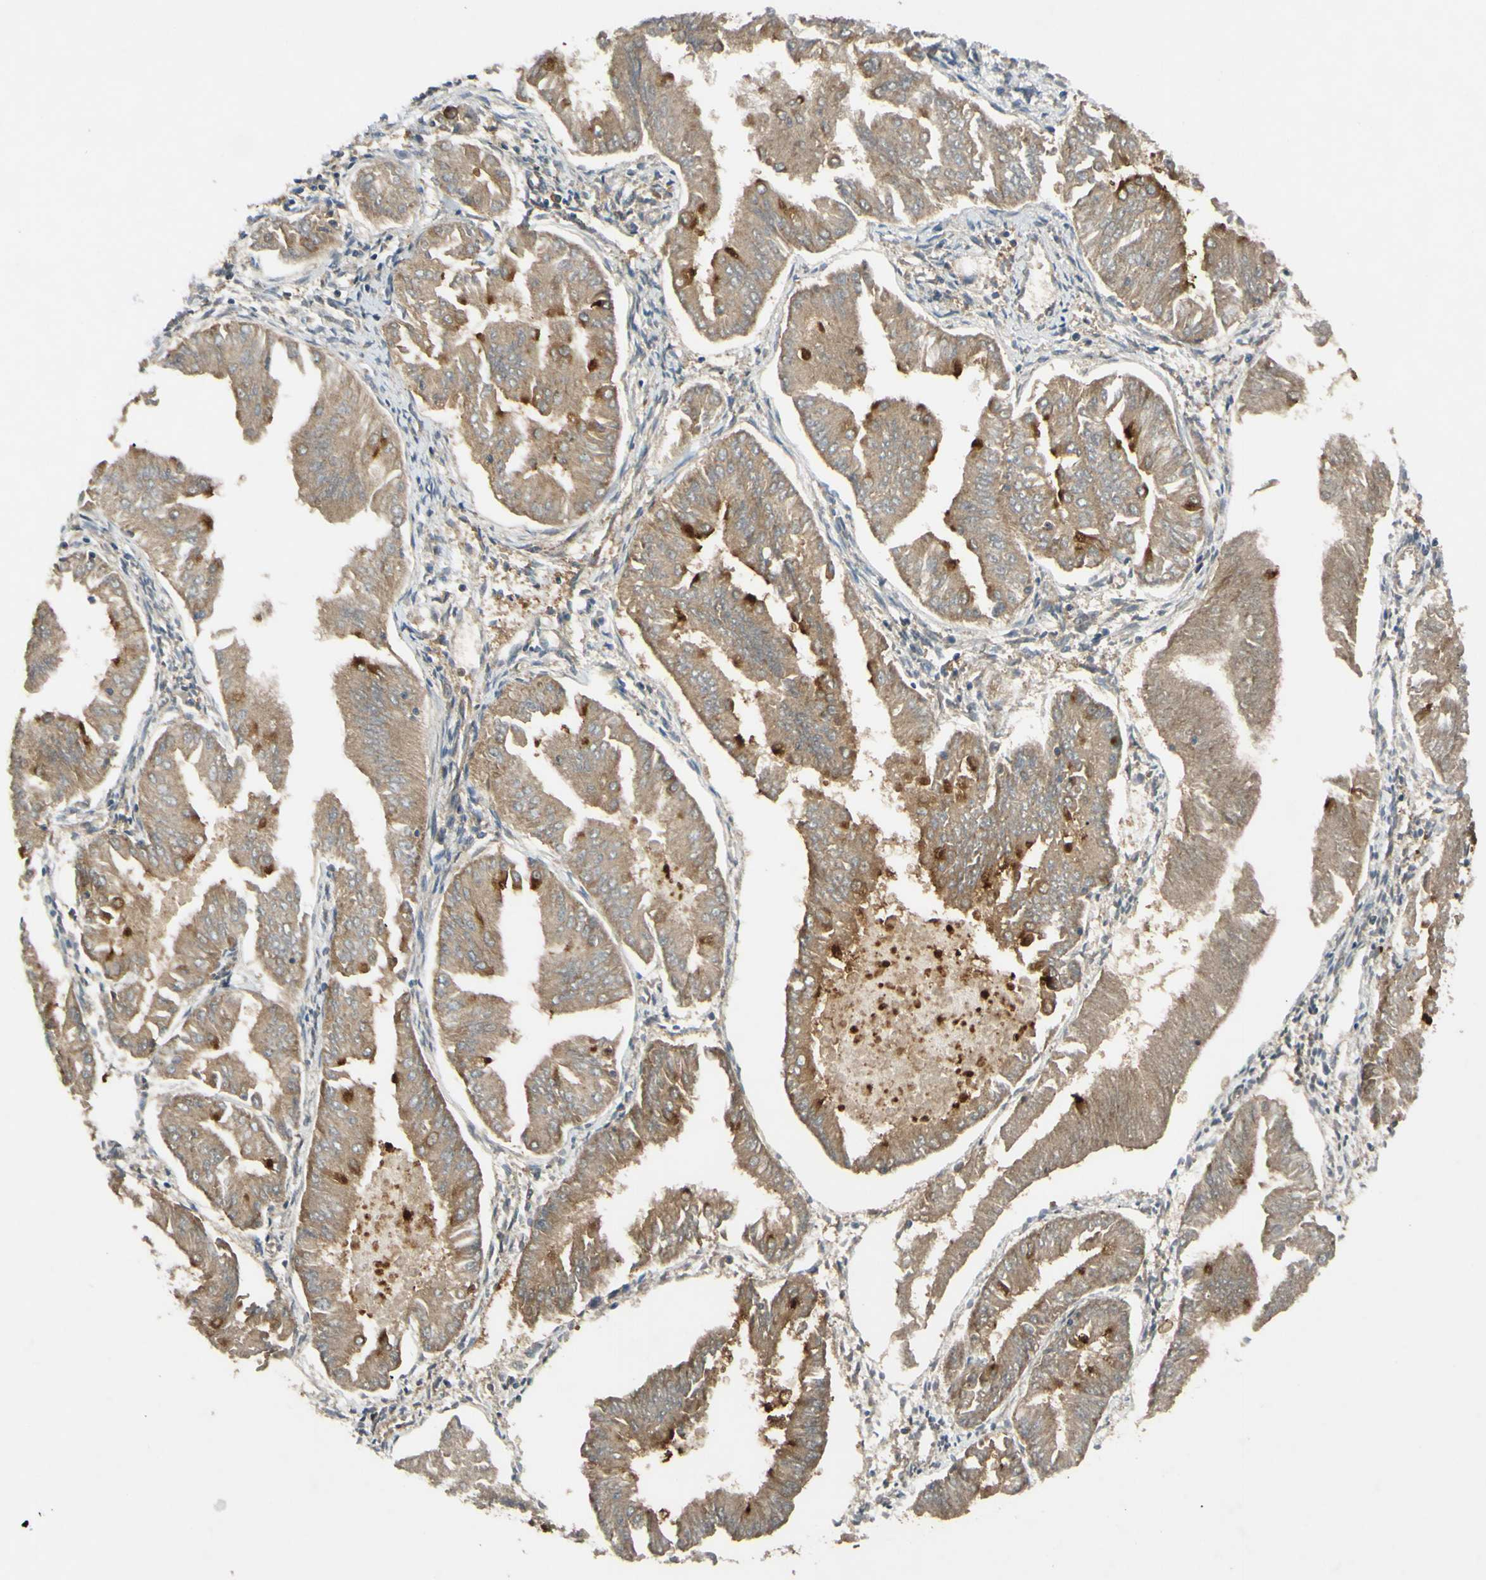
{"staining": {"intensity": "strong", "quantity": "<25%", "location": "cytoplasmic/membranous"}, "tissue": "endometrial cancer", "cell_type": "Tumor cells", "image_type": "cancer", "snomed": [{"axis": "morphology", "description": "Adenocarcinoma, NOS"}, {"axis": "topography", "description": "Endometrium"}], "caption": "A brown stain shows strong cytoplasmic/membranous staining of a protein in endometrial cancer tumor cells. (brown staining indicates protein expression, while blue staining denotes nuclei).", "gene": "ABCC8", "patient": {"sex": "female", "age": 53}}